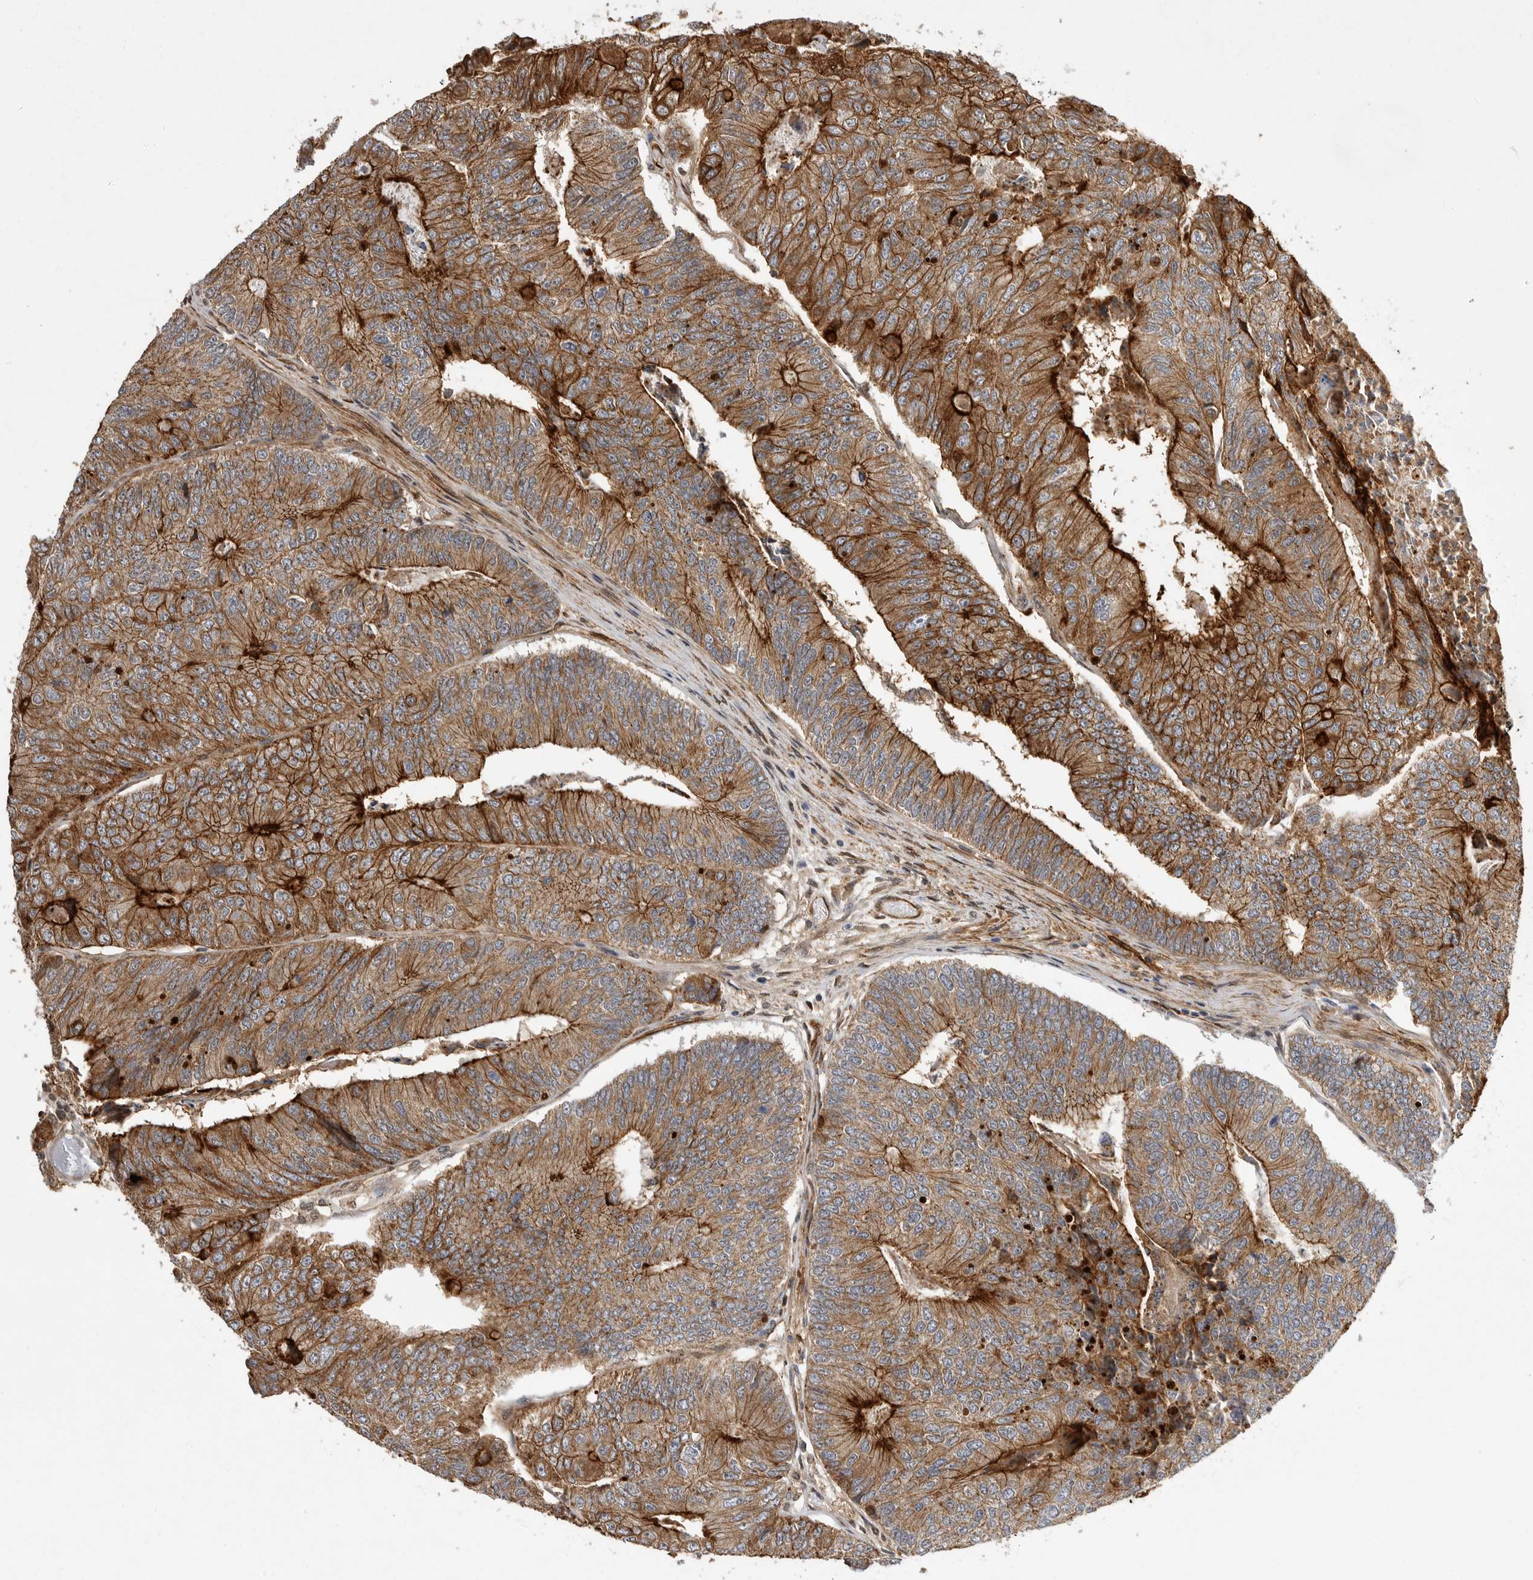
{"staining": {"intensity": "strong", "quantity": ">75%", "location": "cytoplasmic/membranous"}, "tissue": "colorectal cancer", "cell_type": "Tumor cells", "image_type": "cancer", "snomed": [{"axis": "morphology", "description": "Adenocarcinoma, NOS"}, {"axis": "topography", "description": "Colon"}], "caption": "Strong cytoplasmic/membranous staining for a protein is present in approximately >75% of tumor cells of colorectal adenocarcinoma using immunohistochemistry (IHC).", "gene": "NECTIN1", "patient": {"sex": "female", "age": 67}}